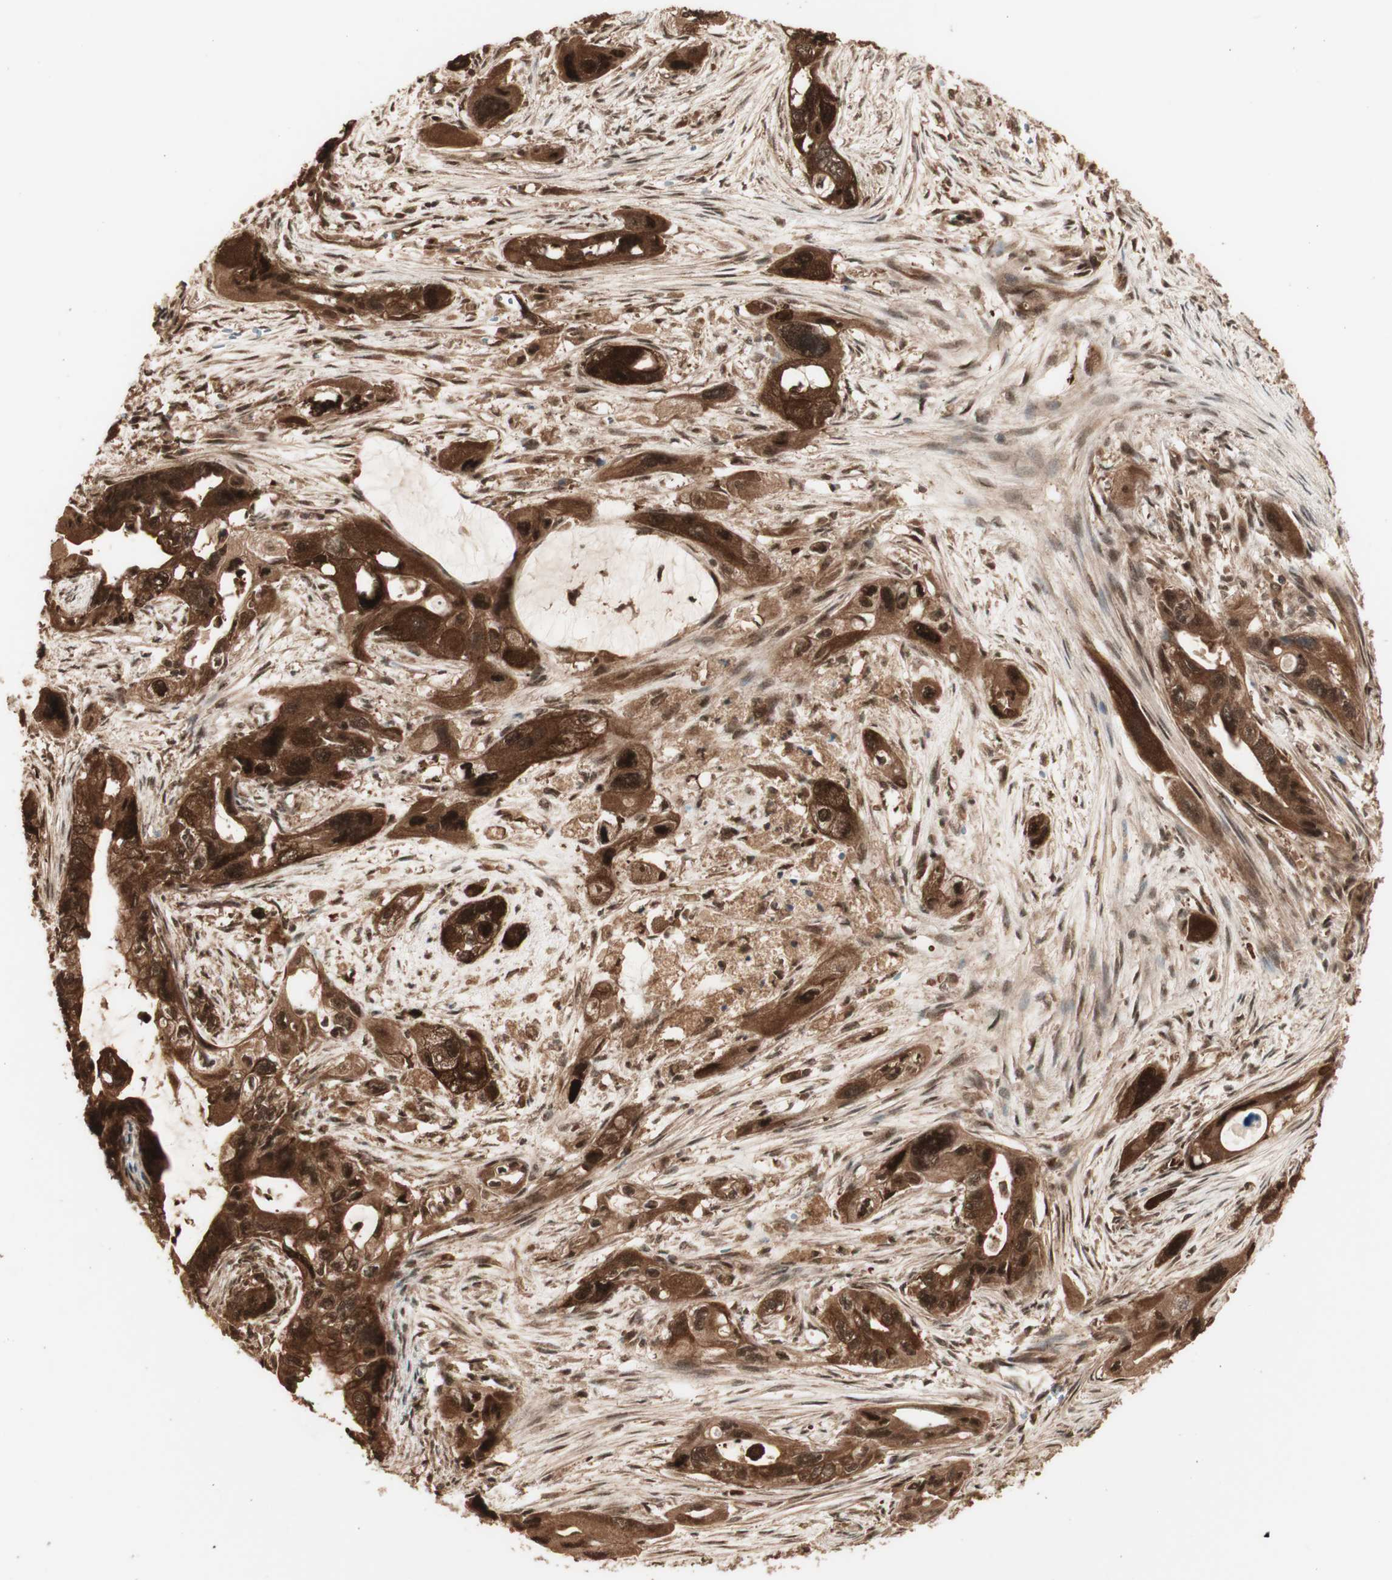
{"staining": {"intensity": "strong", "quantity": ">75%", "location": "cytoplasmic/membranous,nuclear"}, "tissue": "pancreatic cancer", "cell_type": "Tumor cells", "image_type": "cancer", "snomed": [{"axis": "morphology", "description": "Adenocarcinoma, NOS"}, {"axis": "topography", "description": "Pancreas"}], "caption": "Protein analysis of adenocarcinoma (pancreatic) tissue reveals strong cytoplasmic/membranous and nuclear expression in approximately >75% of tumor cells. (brown staining indicates protein expression, while blue staining denotes nuclei).", "gene": "YWHAB", "patient": {"sex": "male", "age": 73}}